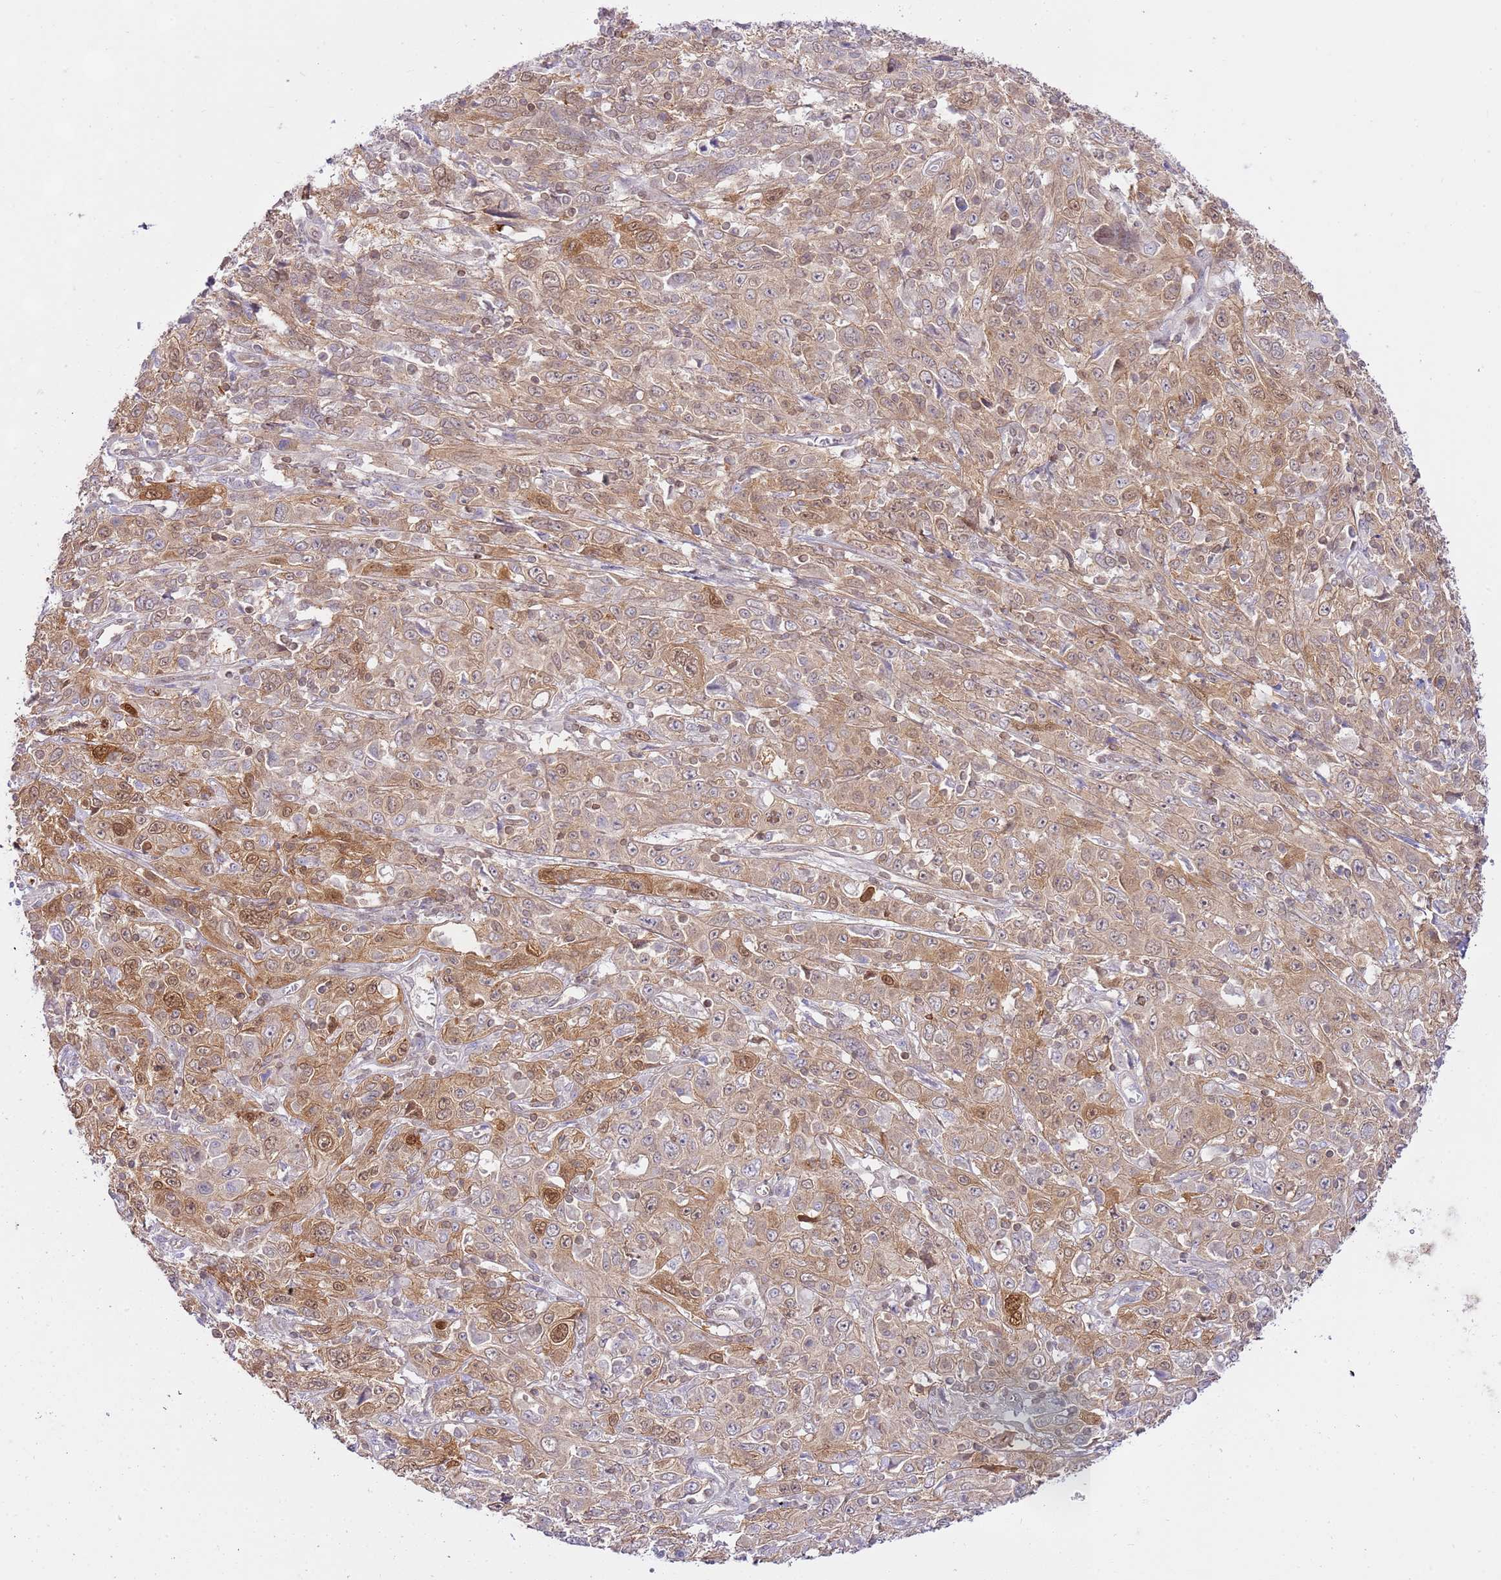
{"staining": {"intensity": "moderate", "quantity": "25%-75%", "location": "cytoplasmic/membranous,nuclear"}, "tissue": "cervical cancer", "cell_type": "Tumor cells", "image_type": "cancer", "snomed": [{"axis": "morphology", "description": "Squamous cell carcinoma, NOS"}, {"axis": "topography", "description": "Cervix"}], "caption": "This is a micrograph of immunohistochemistry (IHC) staining of cervical cancer (squamous cell carcinoma), which shows moderate staining in the cytoplasmic/membranous and nuclear of tumor cells.", "gene": "TRIM37", "patient": {"sex": "female", "age": 46}}